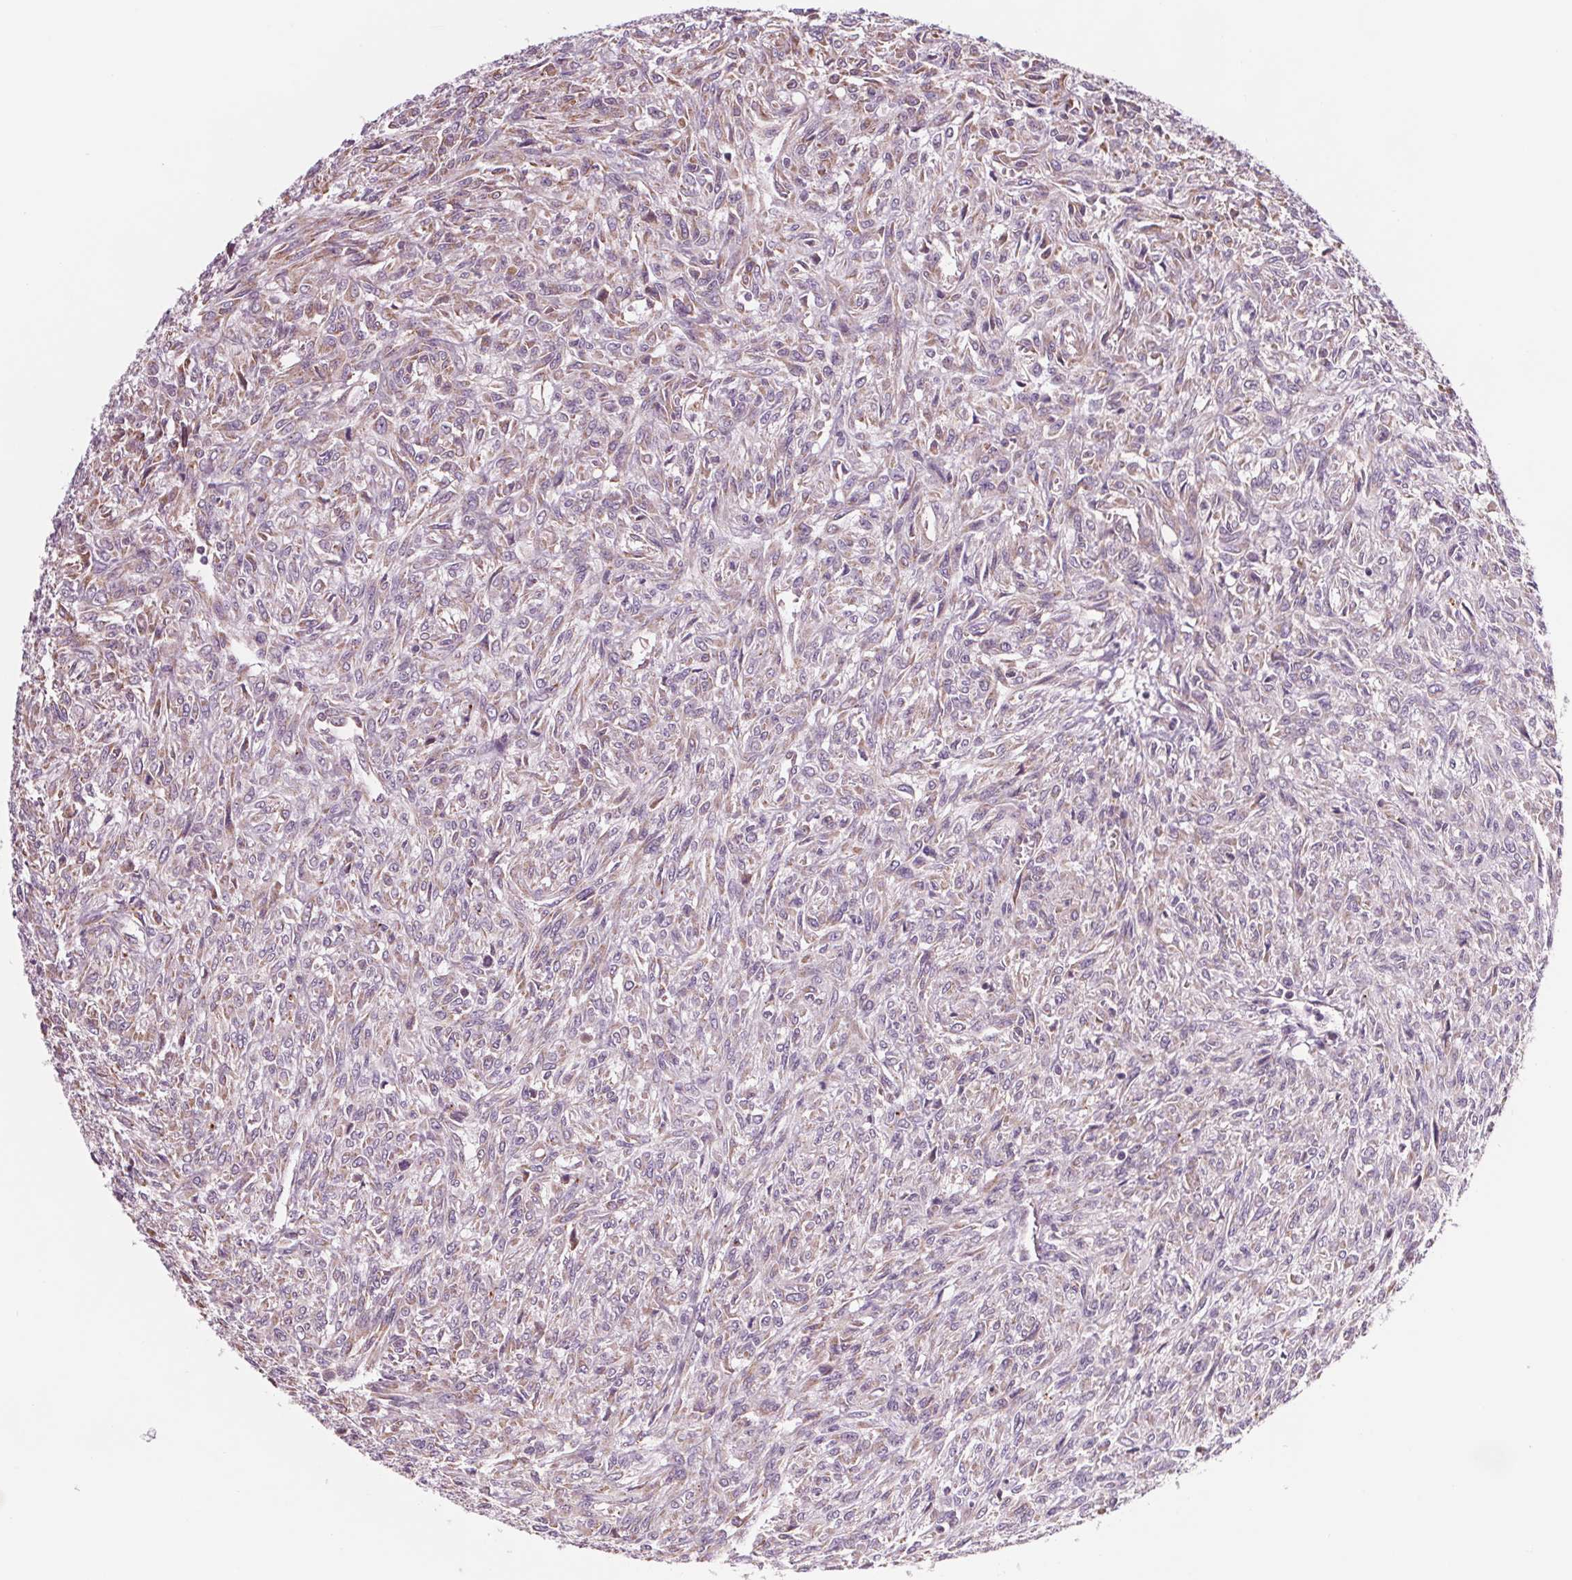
{"staining": {"intensity": "weak", "quantity": "<25%", "location": "cytoplasmic/membranous"}, "tissue": "renal cancer", "cell_type": "Tumor cells", "image_type": "cancer", "snomed": [{"axis": "morphology", "description": "Adenocarcinoma, NOS"}, {"axis": "topography", "description": "Kidney"}], "caption": "The image reveals no staining of tumor cells in adenocarcinoma (renal). (Immunohistochemistry, brightfield microscopy, high magnification).", "gene": "SAMD5", "patient": {"sex": "male", "age": 58}}